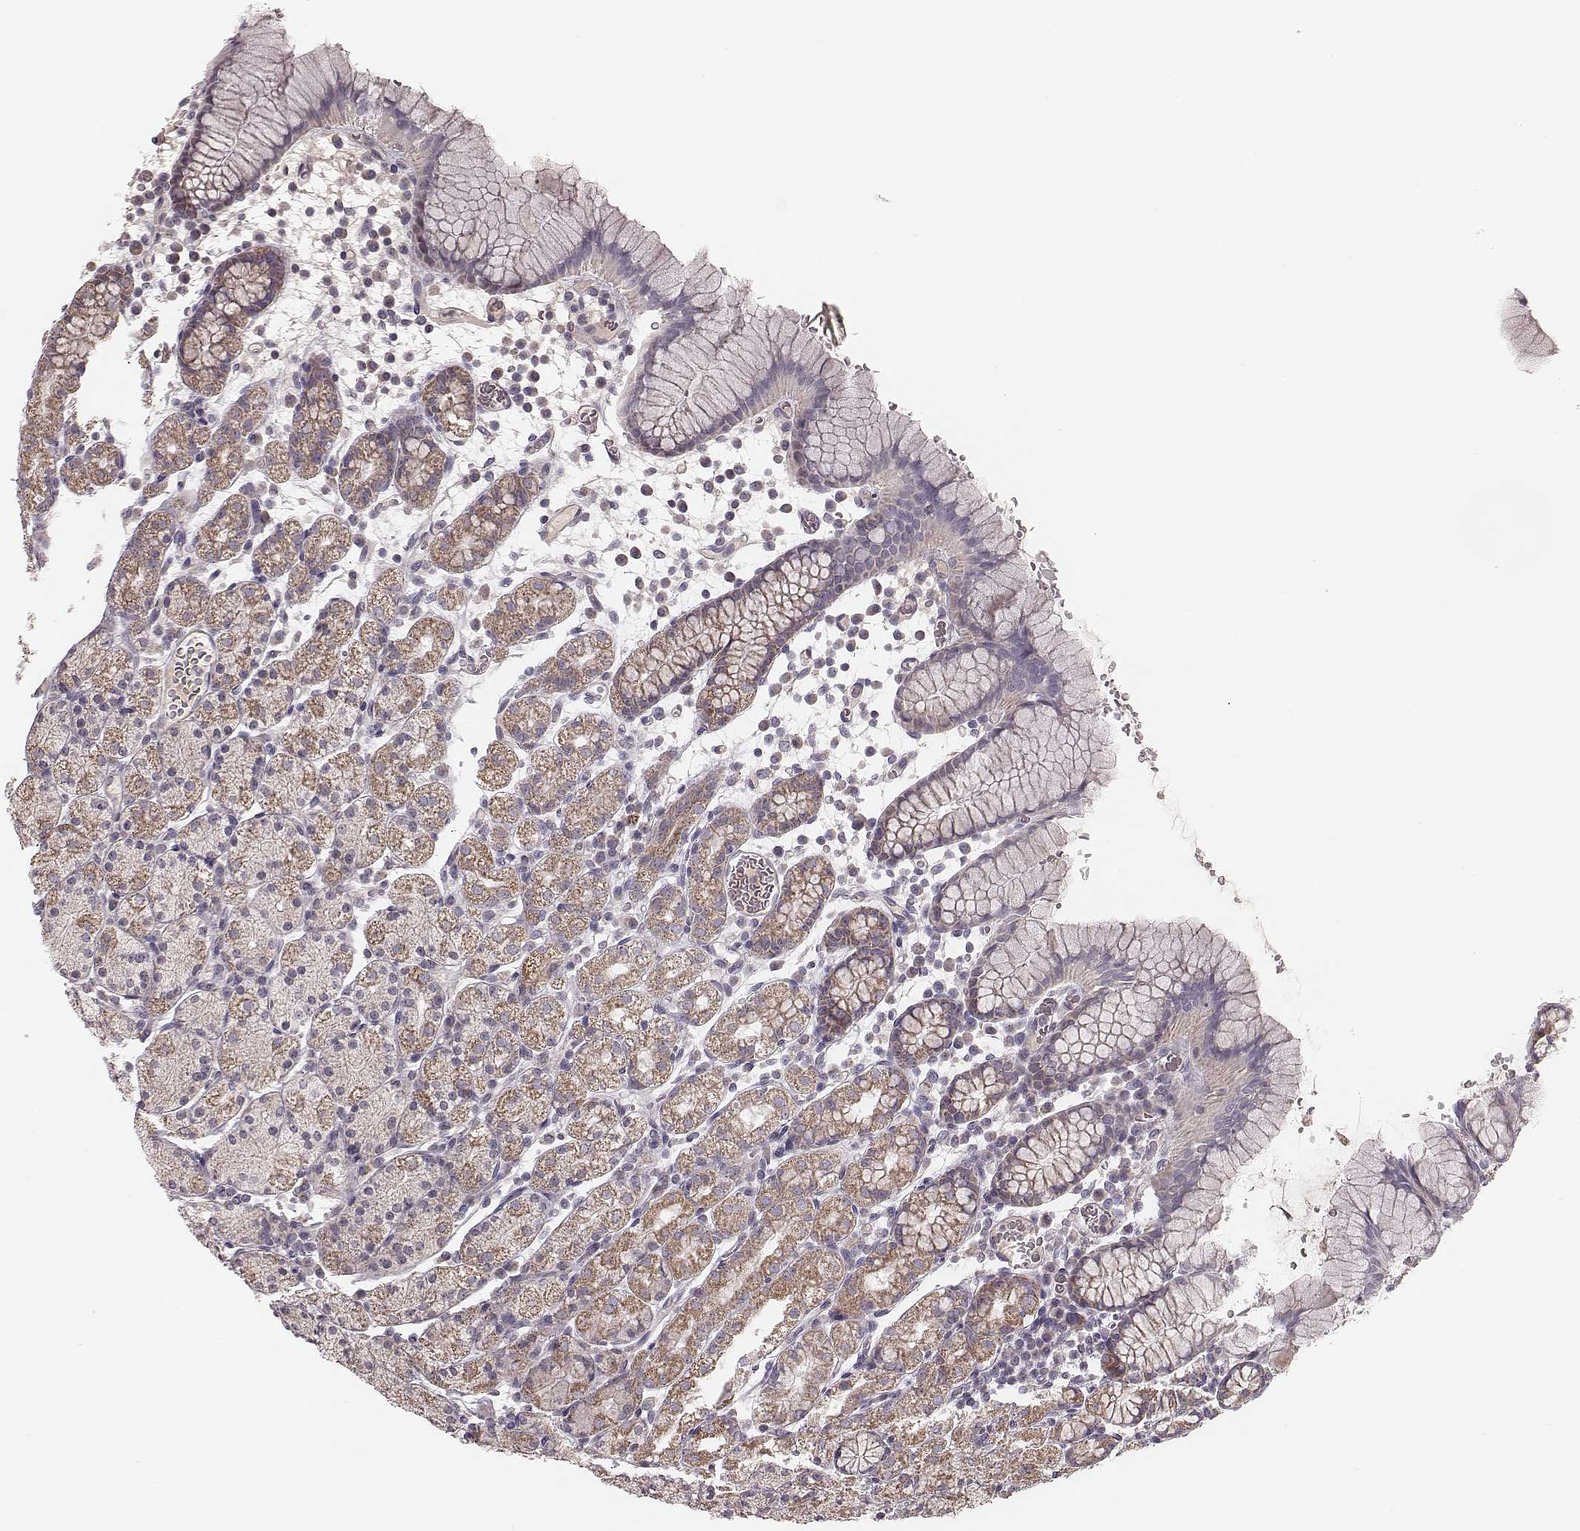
{"staining": {"intensity": "moderate", "quantity": "<25%", "location": "cytoplasmic/membranous"}, "tissue": "stomach", "cell_type": "Glandular cells", "image_type": "normal", "snomed": [{"axis": "morphology", "description": "Normal tissue, NOS"}, {"axis": "topography", "description": "Stomach, upper"}, {"axis": "topography", "description": "Stomach"}], "caption": "Immunohistochemical staining of unremarkable stomach displays <25% levels of moderate cytoplasmic/membranous protein positivity in approximately <25% of glandular cells. The staining was performed using DAB, with brown indicating positive protein expression. Nuclei are stained blue with hematoxylin.", "gene": "MRPS27", "patient": {"sex": "male", "age": 62}}